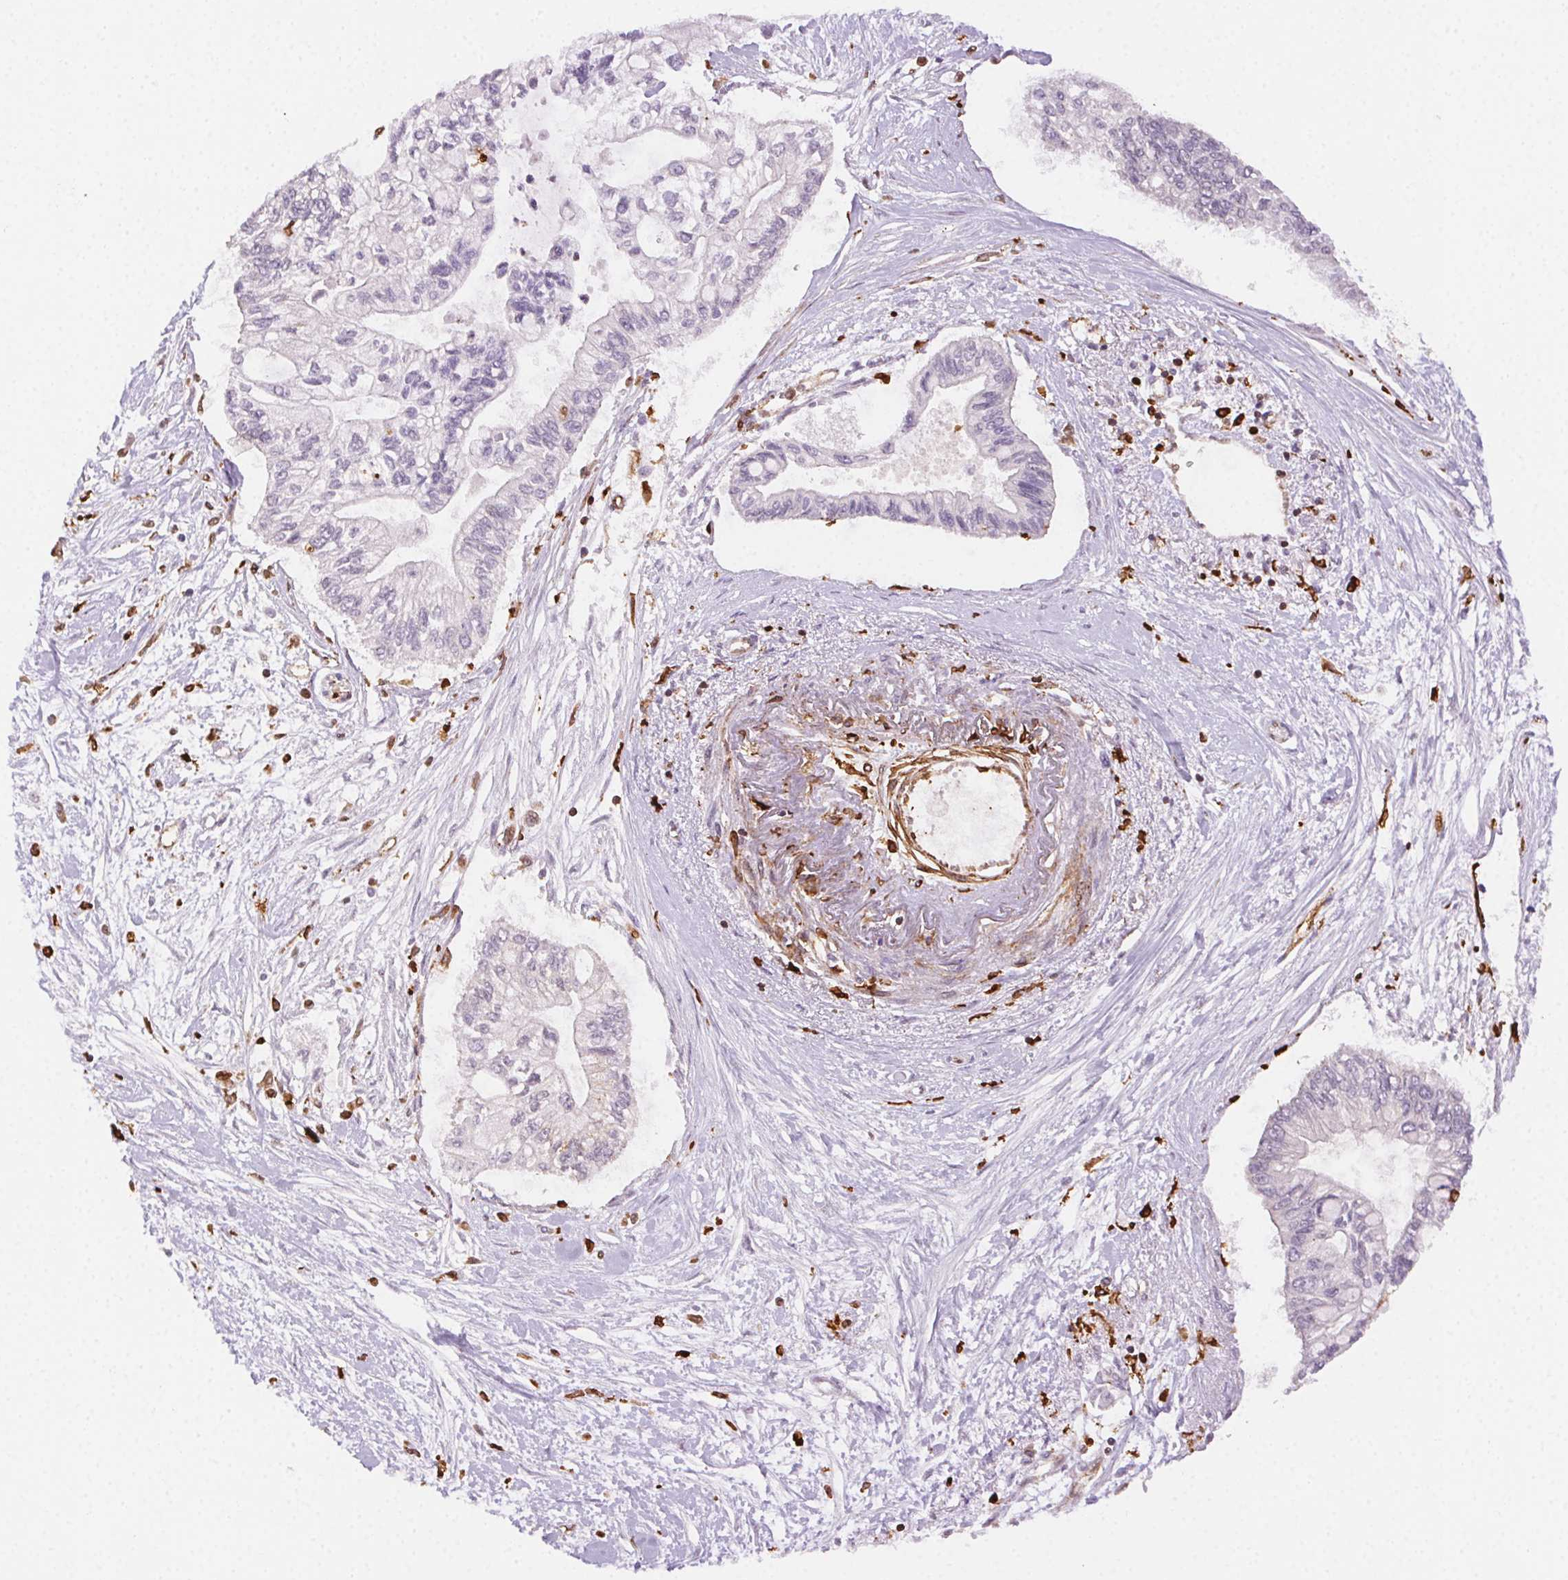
{"staining": {"intensity": "negative", "quantity": "none", "location": "none"}, "tissue": "pancreatic cancer", "cell_type": "Tumor cells", "image_type": "cancer", "snomed": [{"axis": "morphology", "description": "Adenocarcinoma, NOS"}, {"axis": "topography", "description": "Pancreas"}], "caption": "Photomicrograph shows no protein expression in tumor cells of adenocarcinoma (pancreatic) tissue.", "gene": "RNASET2", "patient": {"sex": "female", "age": 77}}